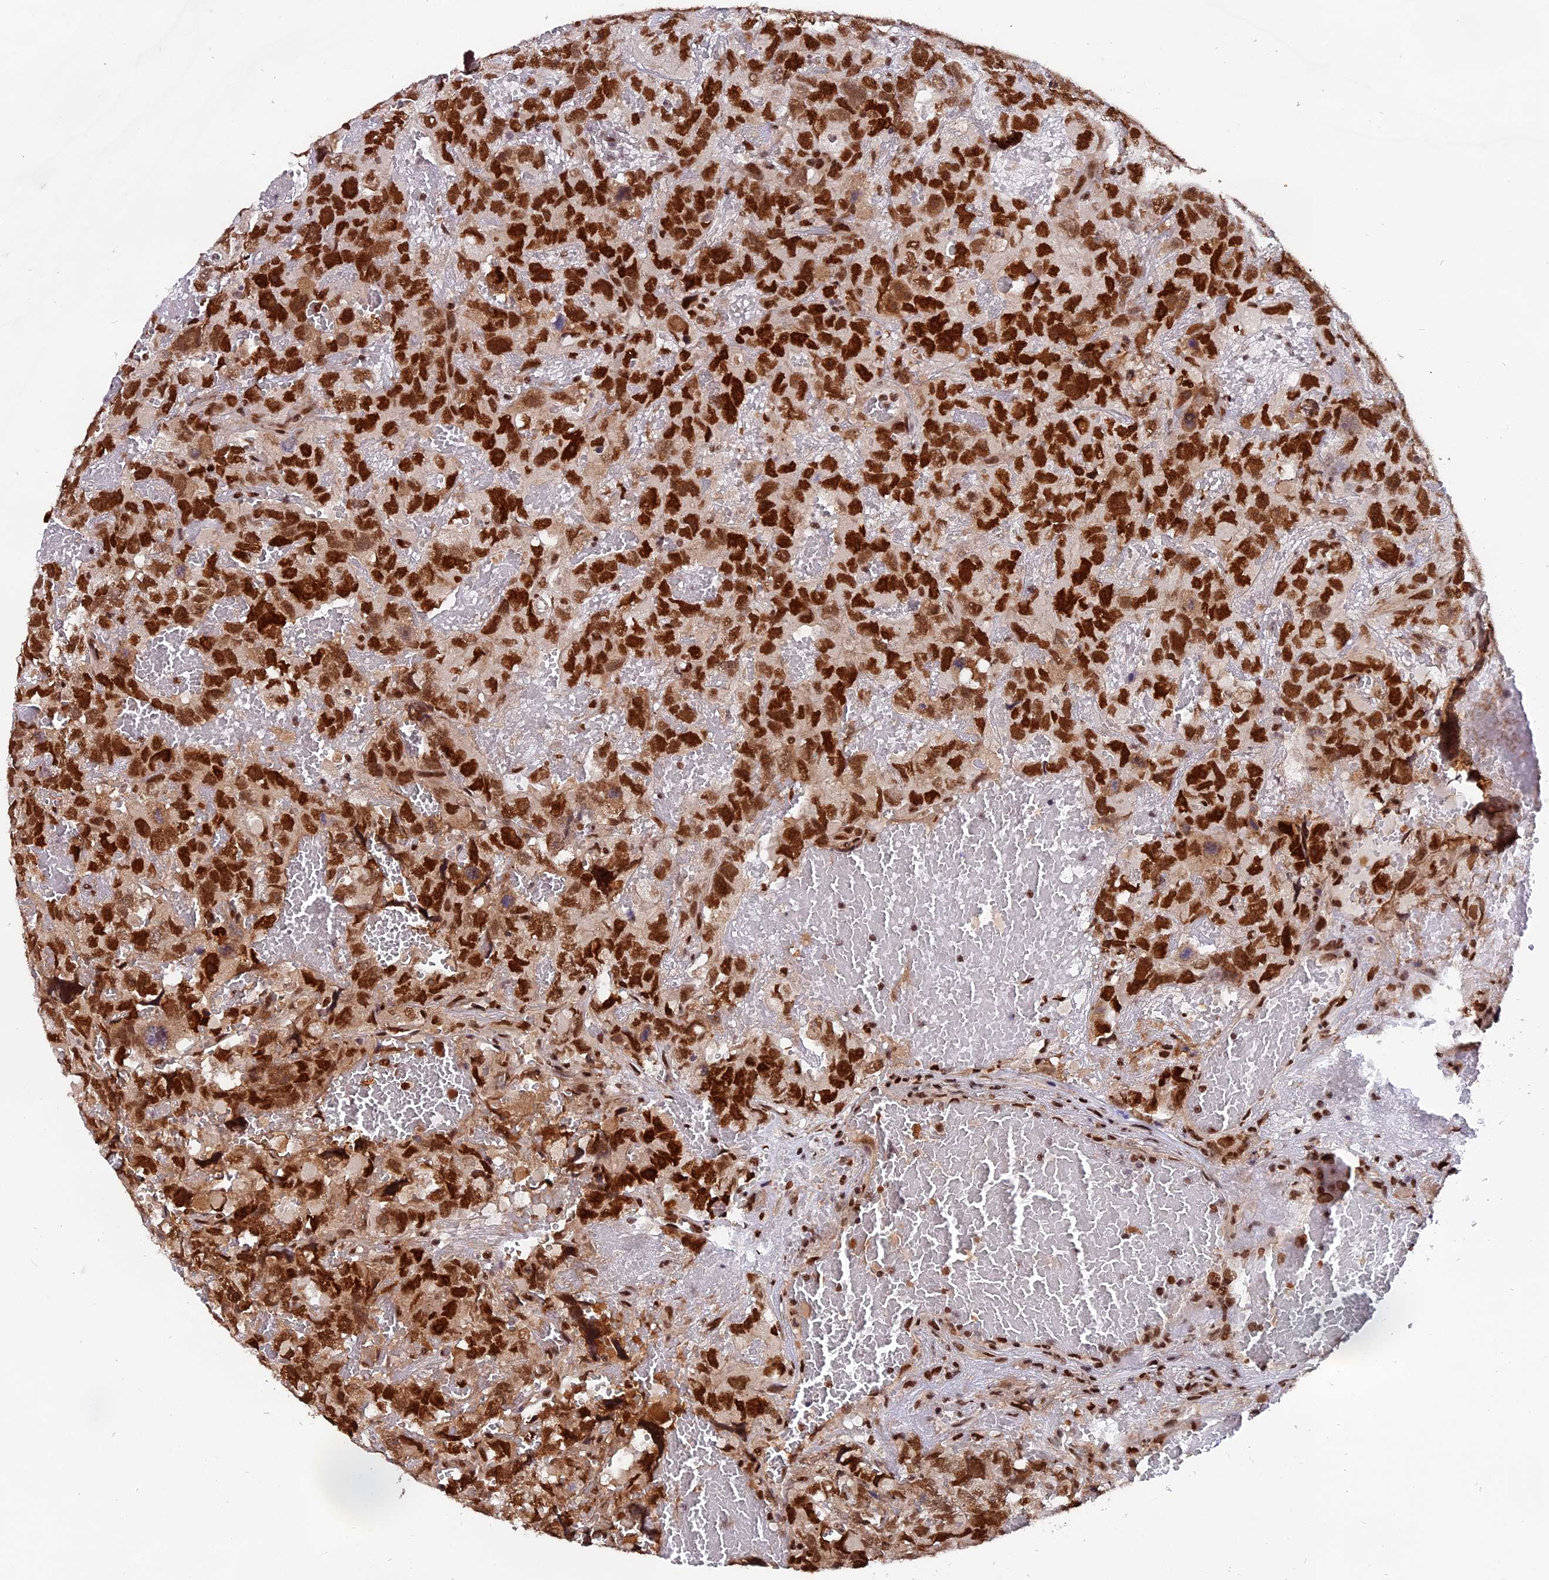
{"staining": {"intensity": "strong", "quantity": ">75%", "location": "nuclear"}, "tissue": "testis cancer", "cell_type": "Tumor cells", "image_type": "cancer", "snomed": [{"axis": "morphology", "description": "Carcinoma, Embryonal, NOS"}, {"axis": "topography", "description": "Testis"}], "caption": "About >75% of tumor cells in human testis cancer display strong nuclear protein positivity as visualized by brown immunohistochemical staining.", "gene": "RAMAC", "patient": {"sex": "male", "age": 45}}